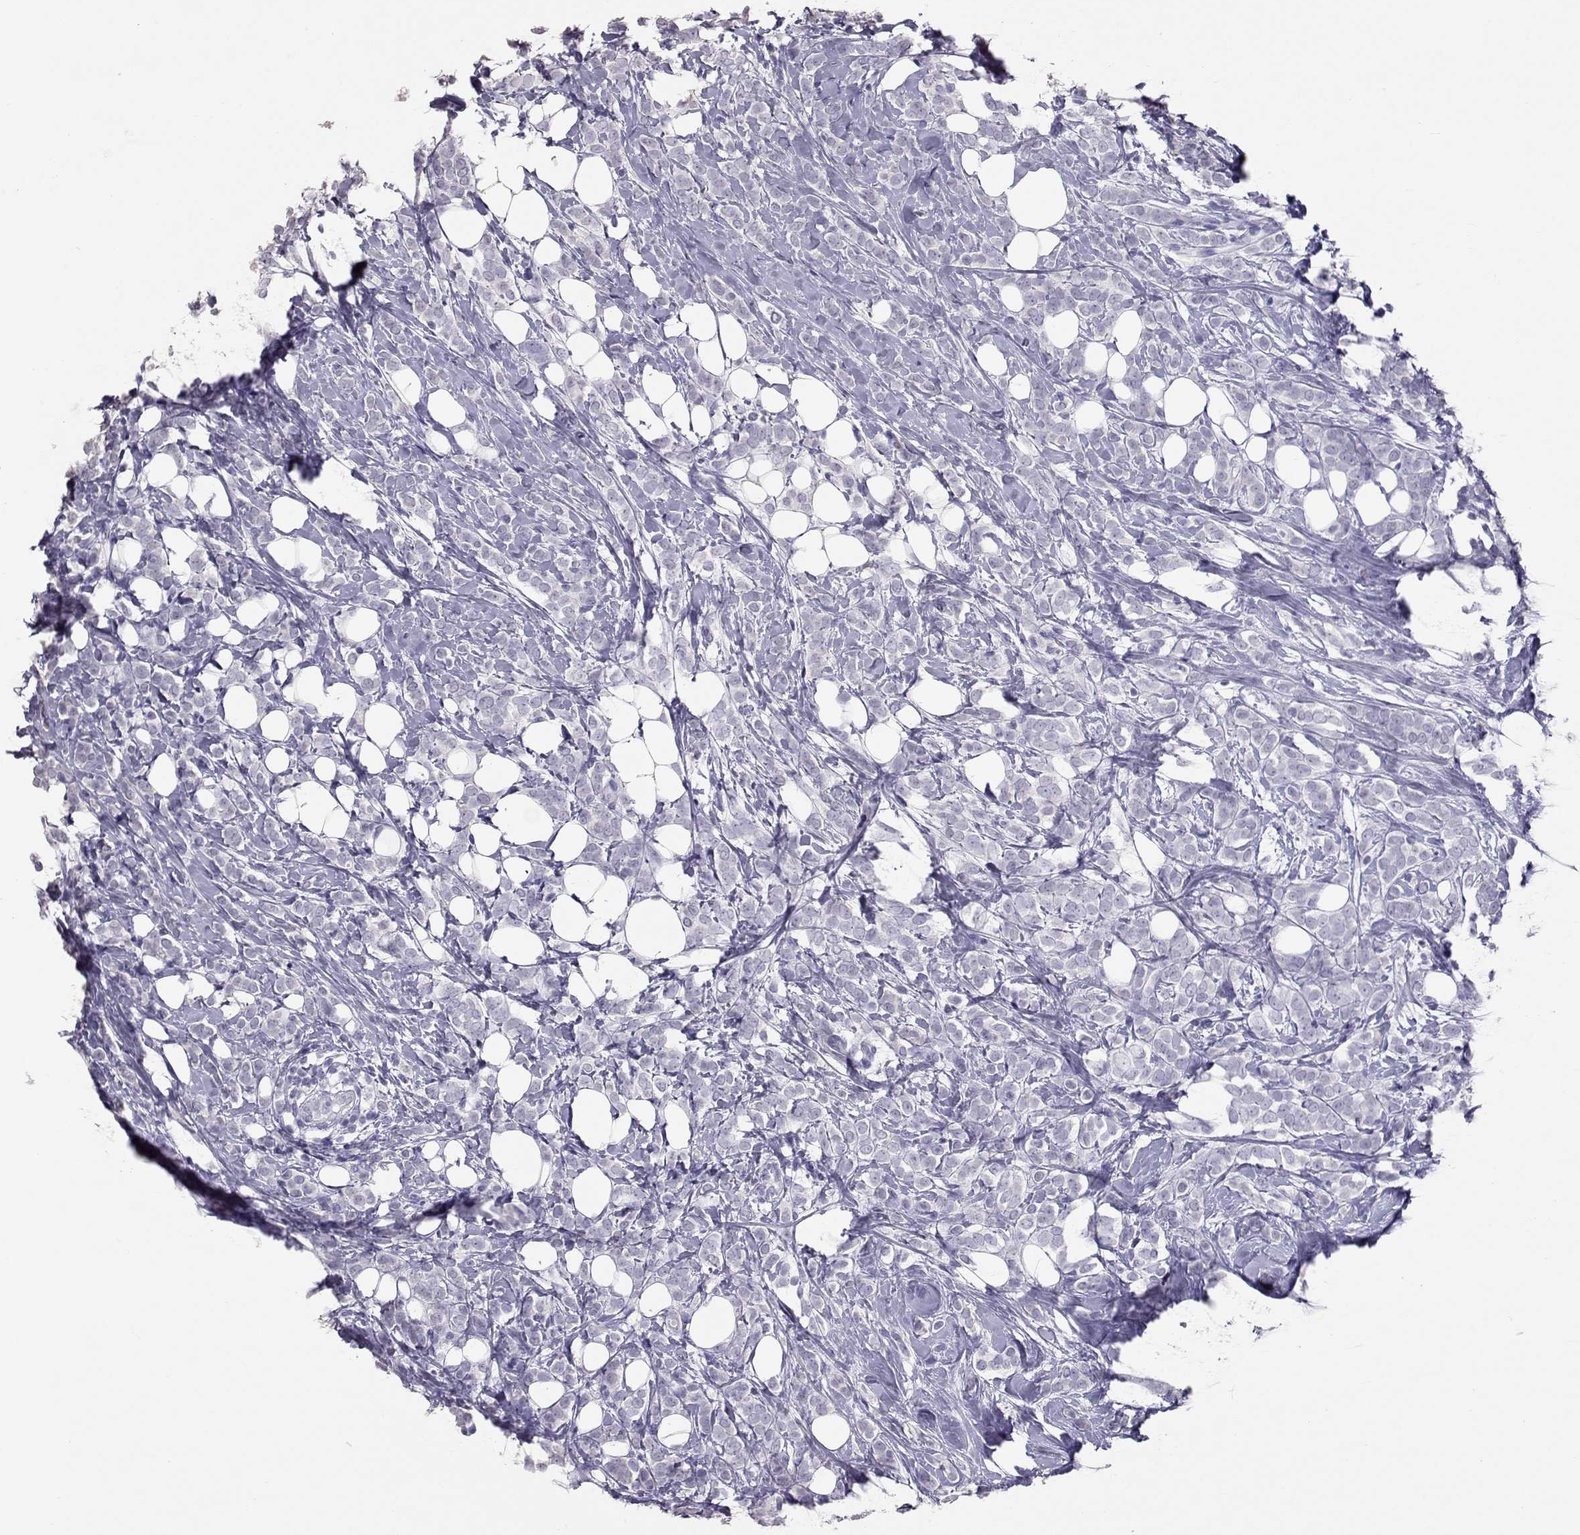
{"staining": {"intensity": "negative", "quantity": "none", "location": "none"}, "tissue": "breast cancer", "cell_type": "Tumor cells", "image_type": "cancer", "snomed": [{"axis": "morphology", "description": "Lobular carcinoma"}, {"axis": "topography", "description": "Breast"}], "caption": "Immunohistochemistry image of human breast cancer (lobular carcinoma) stained for a protein (brown), which shows no staining in tumor cells. Nuclei are stained in blue.", "gene": "PMCH", "patient": {"sex": "female", "age": 49}}